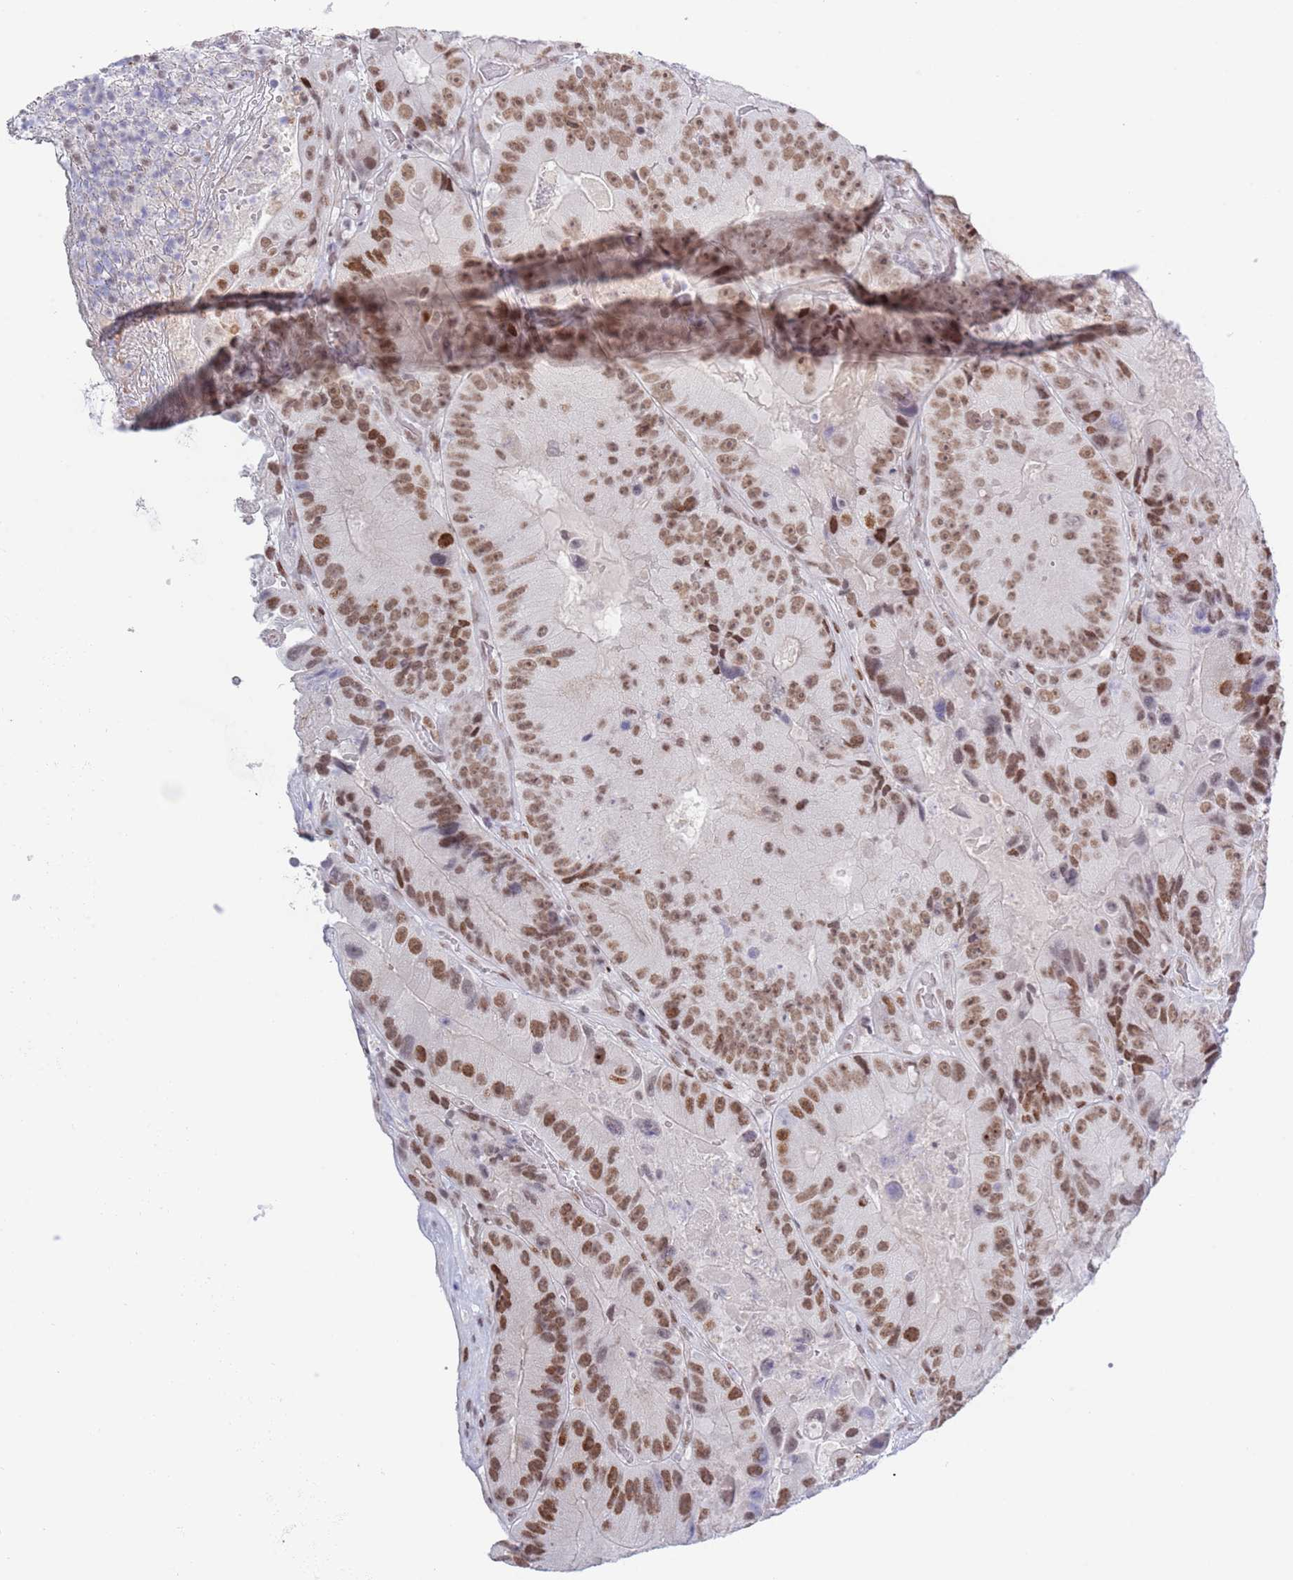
{"staining": {"intensity": "moderate", "quantity": ">75%", "location": "nuclear"}, "tissue": "colorectal cancer", "cell_type": "Tumor cells", "image_type": "cancer", "snomed": [{"axis": "morphology", "description": "Adenocarcinoma, NOS"}, {"axis": "topography", "description": "Colon"}], "caption": "Immunohistochemistry histopathology image of neoplastic tissue: adenocarcinoma (colorectal) stained using immunohistochemistry (IHC) shows medium levels of moderate protein expression localized specifically in the nuclear of tumor cells, appearing as a nuclear brown color.", "gene": "ZNF382", "patient": {"sex": "female", "age": 86}}